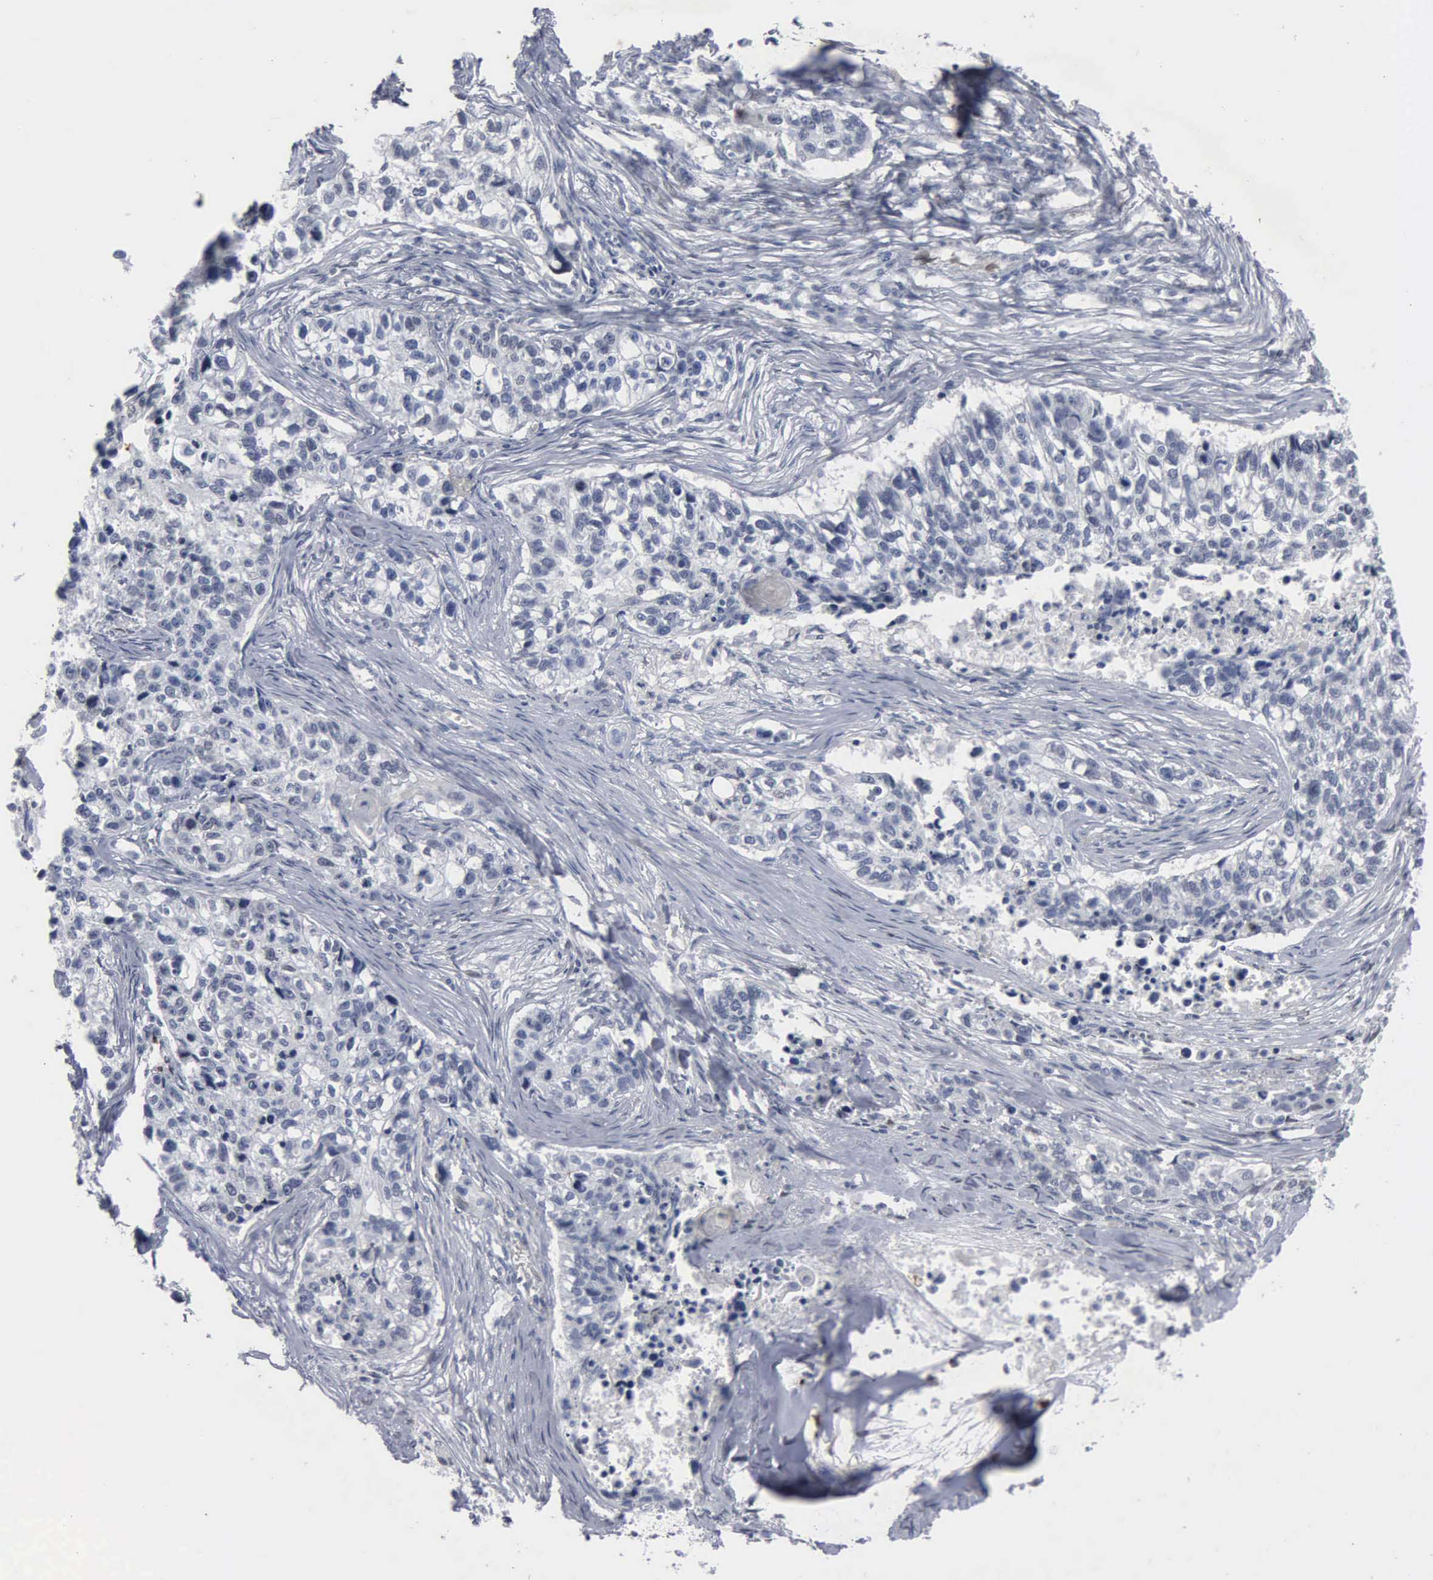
{"staining": {"intensity": "negative", "quantity": "none", "location": "none"}, "tissue": "lung cancer", "cell_type": "Tumor cells", "image_type": "cancer", "snomed": [{"axis": "morphology", "description": "Squamous cell carcinoma, NOS"}, {"axis": "topography", "description": "Lymph node"}, {"axis": "topography", "description": "Lung"}], "caption": "This is an IHC photomicrograph of human lung cancer (squamous cell carcinoma). There is no expression in tumor cells.", "gene": "FGF2", "patient": {"sex": "male", "age": 74}}